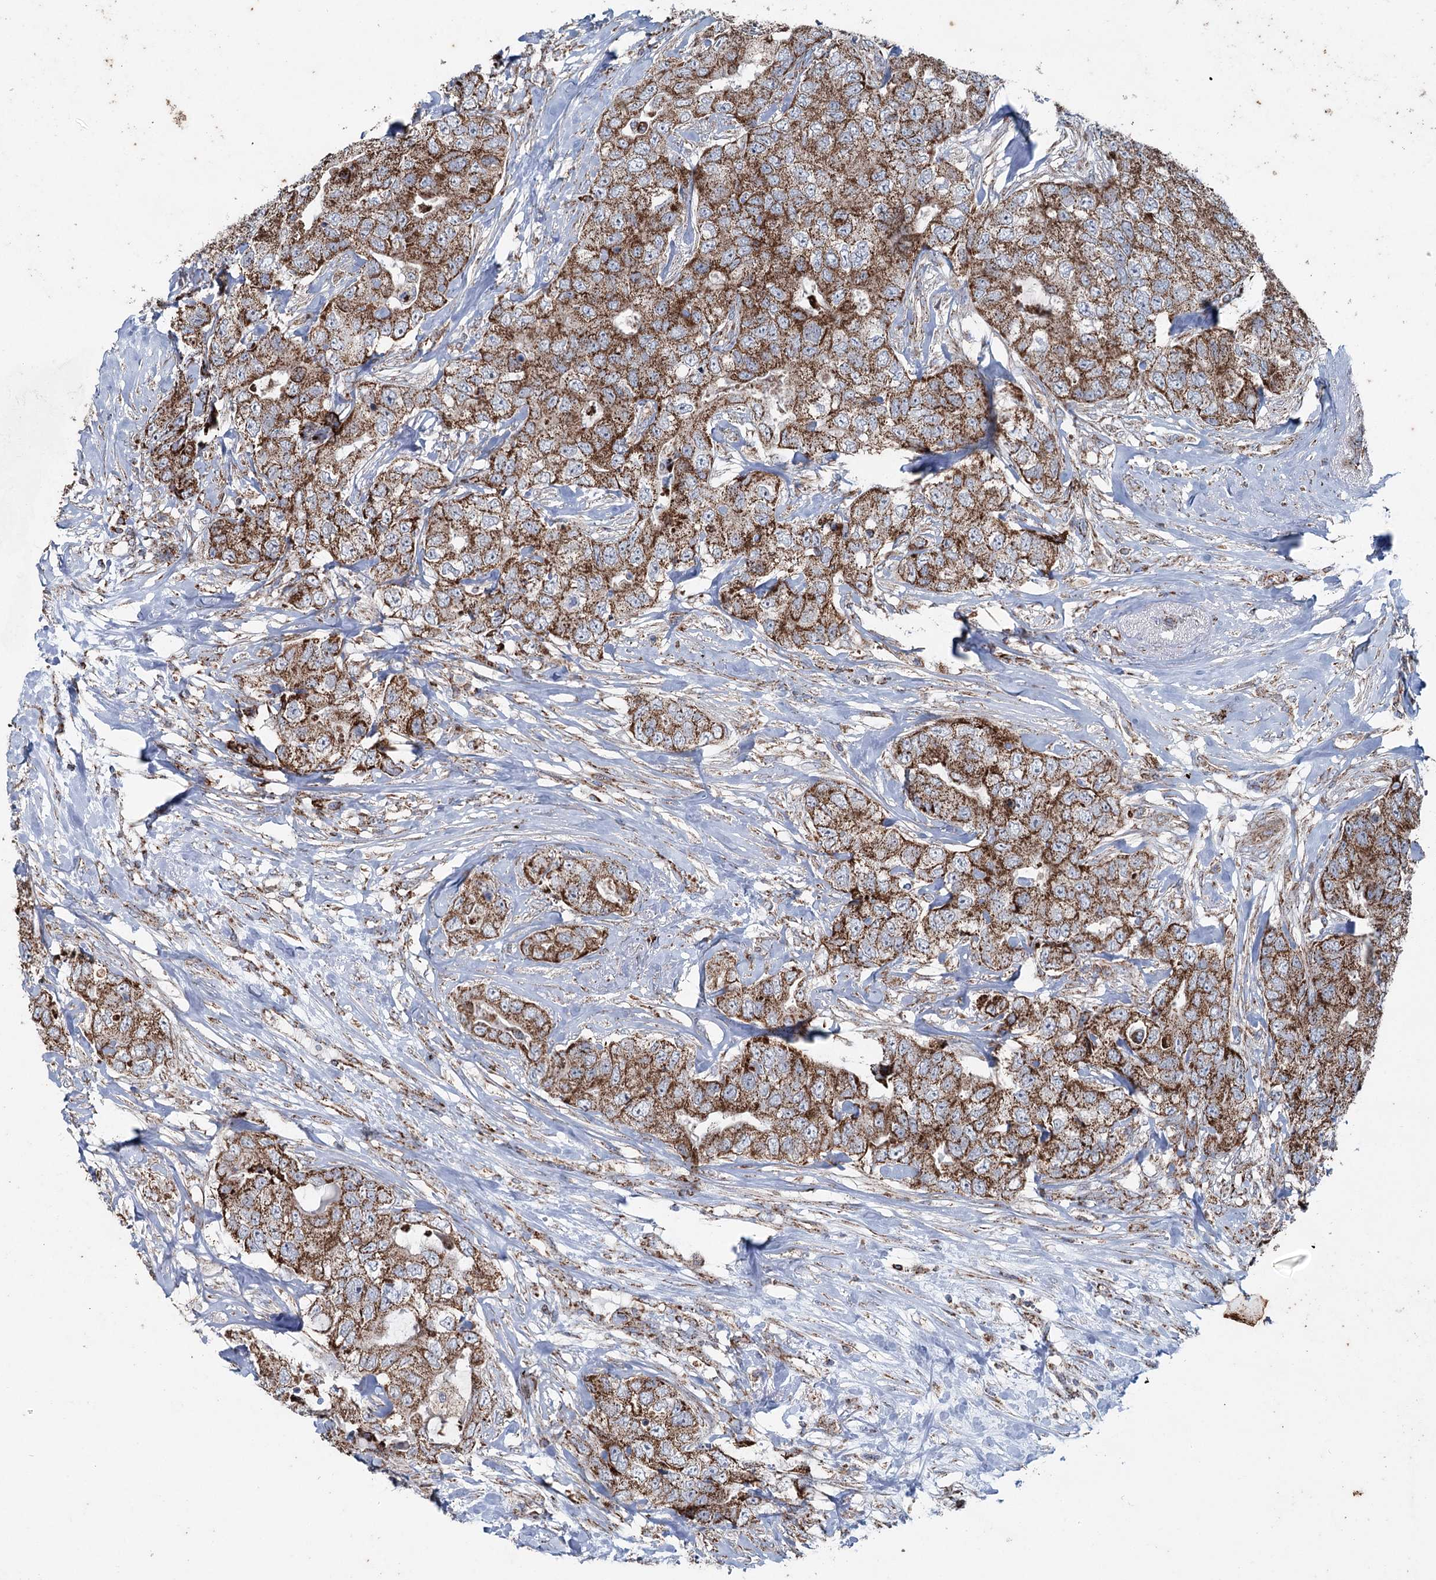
{"staining": {"intensity": "strong", "quantity": ">75%", "location": "cytoplasmic/membranous"}, "tissue": "breast cancer", "cell_type": "Tumor cells", "image_type": "cancer", "snomed": [{"axis": "morphology", "description": "Duct carcinoma"}, {"axis": "topography", "description": "Breast"}], "caption": "The histopathology image reveals immunohistochemical staining of breast cancer. There is strong cytoplasmic/membranous positivity is identified in about >75% of tumor cells. (DAB (3,3'-diaminobenzidine) IHC, brown staining for protein, blue staining for nuclei).", "gene": "UCN3", "patient": {"sex": "female", "age": 62}}